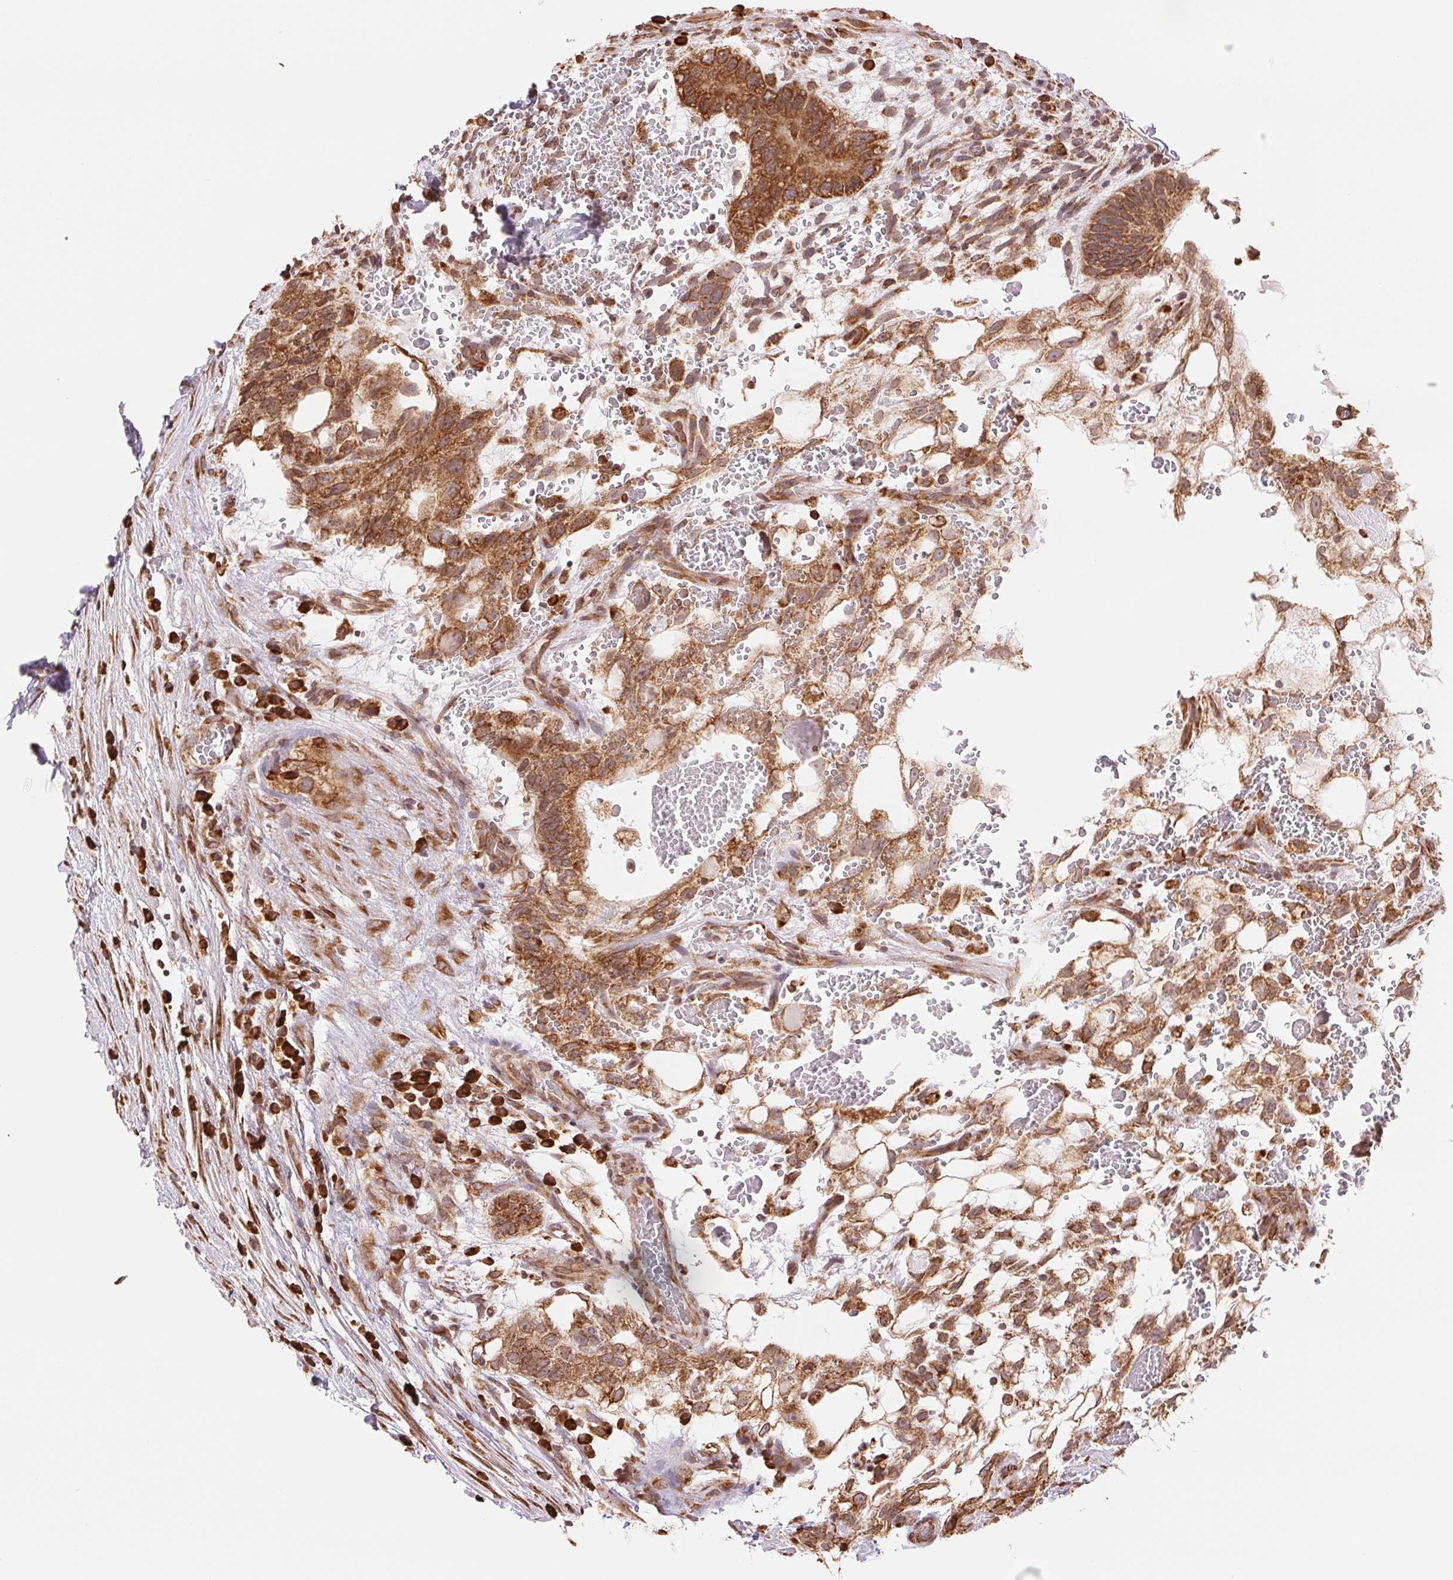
{"staining": {"intensity": "moderate", "quantity": ">75%", "location": "cytoplasmic/membranous"}, "tissue": "testis cancer", "cell_type": "Tumor cells", "image_type": "cancer", "snomed": [{"axis": "morphology", "description": "Normal tissue, NOS"}, {"axis": "morphology", "description": "Carcinoma, Embryonal, NOS"}, {"axis": "topography", "description": "Testis"}], "caption": "Human testis embryonal carcinoma stained with a brown dye demonstrates moderate cytoplasmic/membranous positive positivity in about >75% of tumor cells.", "gene": "RPN1", "patient": {"sex": "male", "age": 32}}